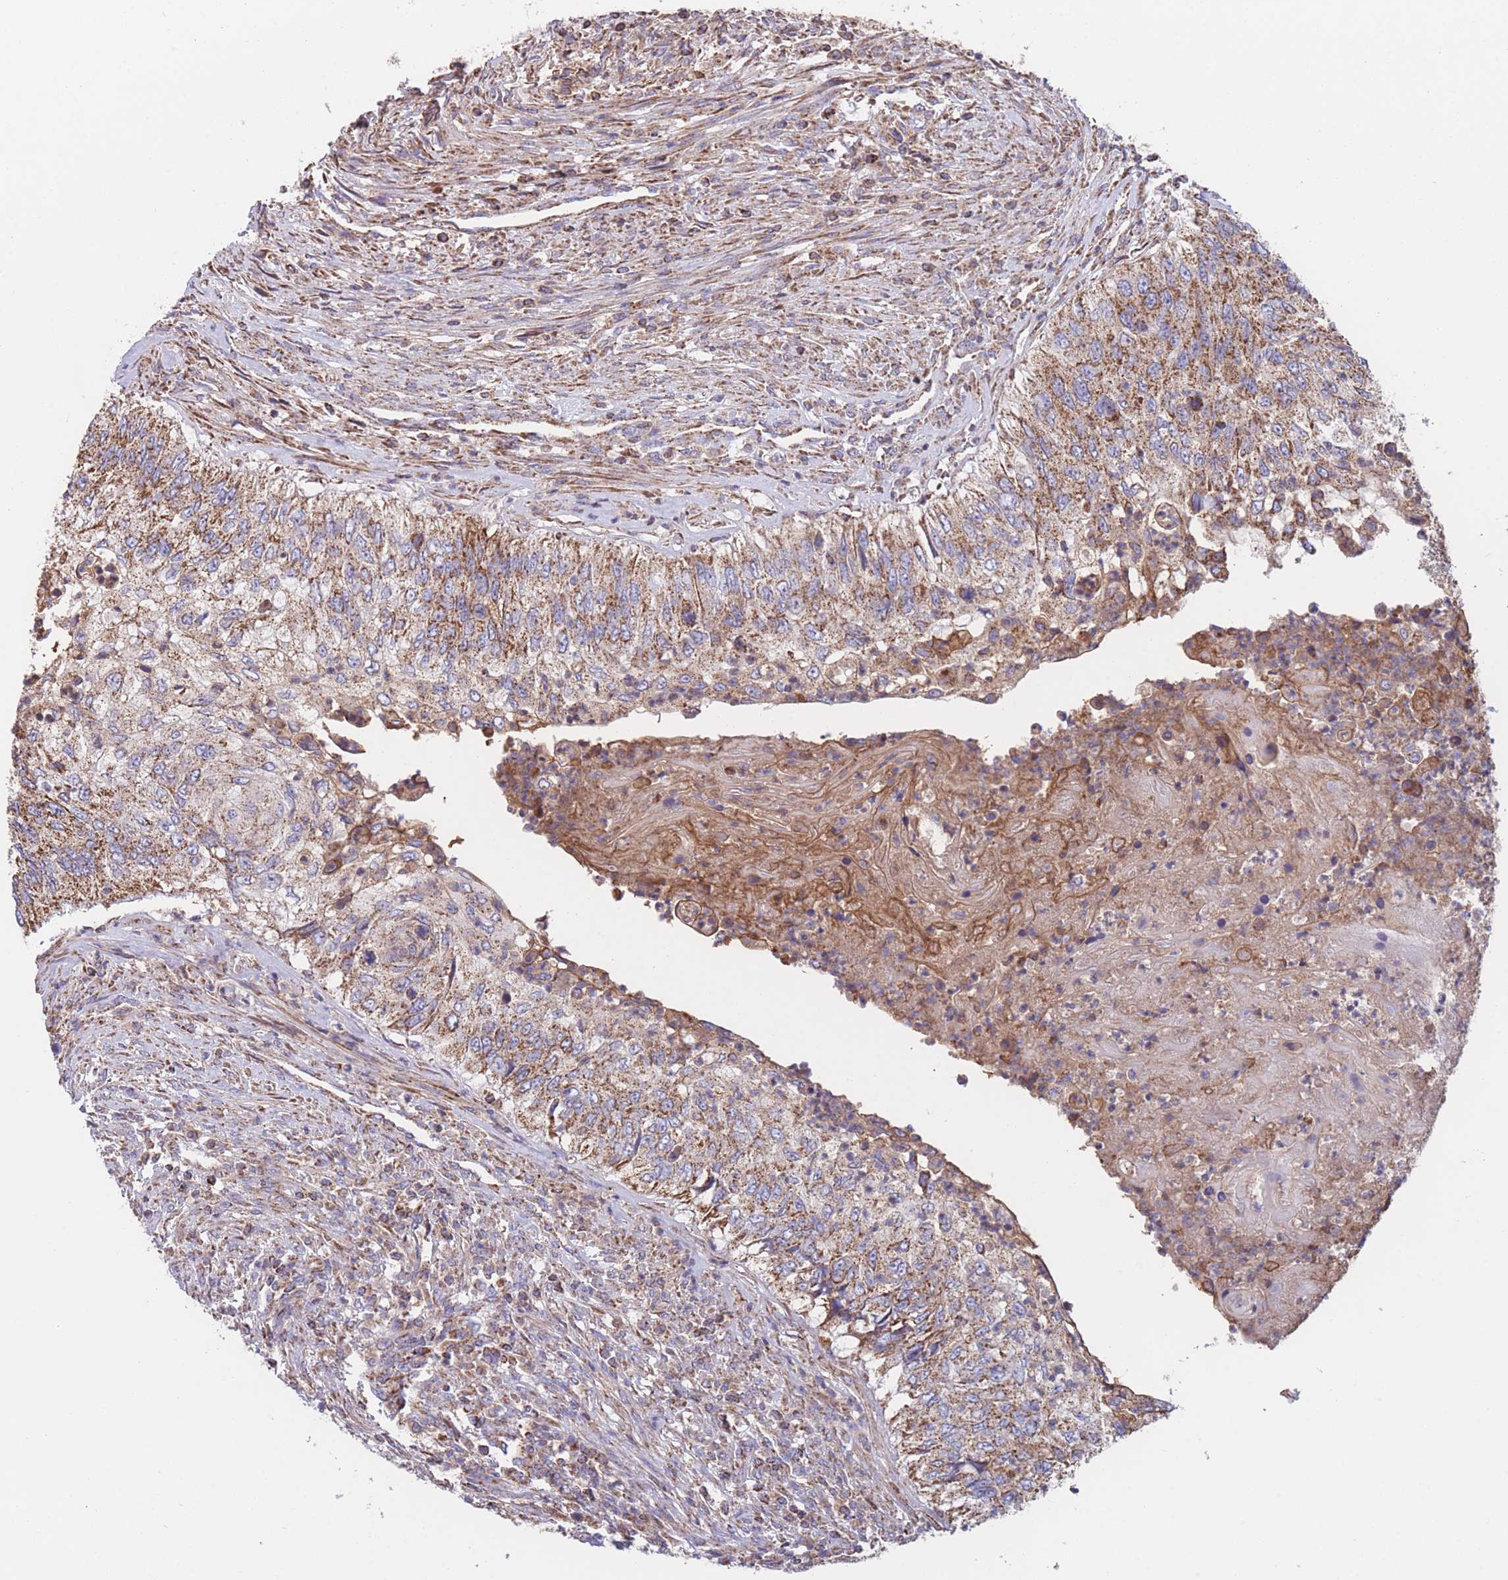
{"staining": {"intensity": "moderate", "quantity": ">75%", "location": "cytoplasmic/membranous"}, "tissue": "urothelial cancer", "cell_type": "Tumor cells", "image_type": "cancer", "snomed": [{"axis": "morphology", "description": "Urothelial carcinoma, High grade"}, {"axis": "topography", "description": "Urinary bladder"}], "caption": "Urothelial cancer was stained to show a protein in brown. There is medium levels of moderate cytoplasmic/membranous expression in about >75% of tumor cells. (IHC, brightfield microscopy, high magnification).", "gene": "FKBP8", "patient": {"sex": "female", "age": 60}}